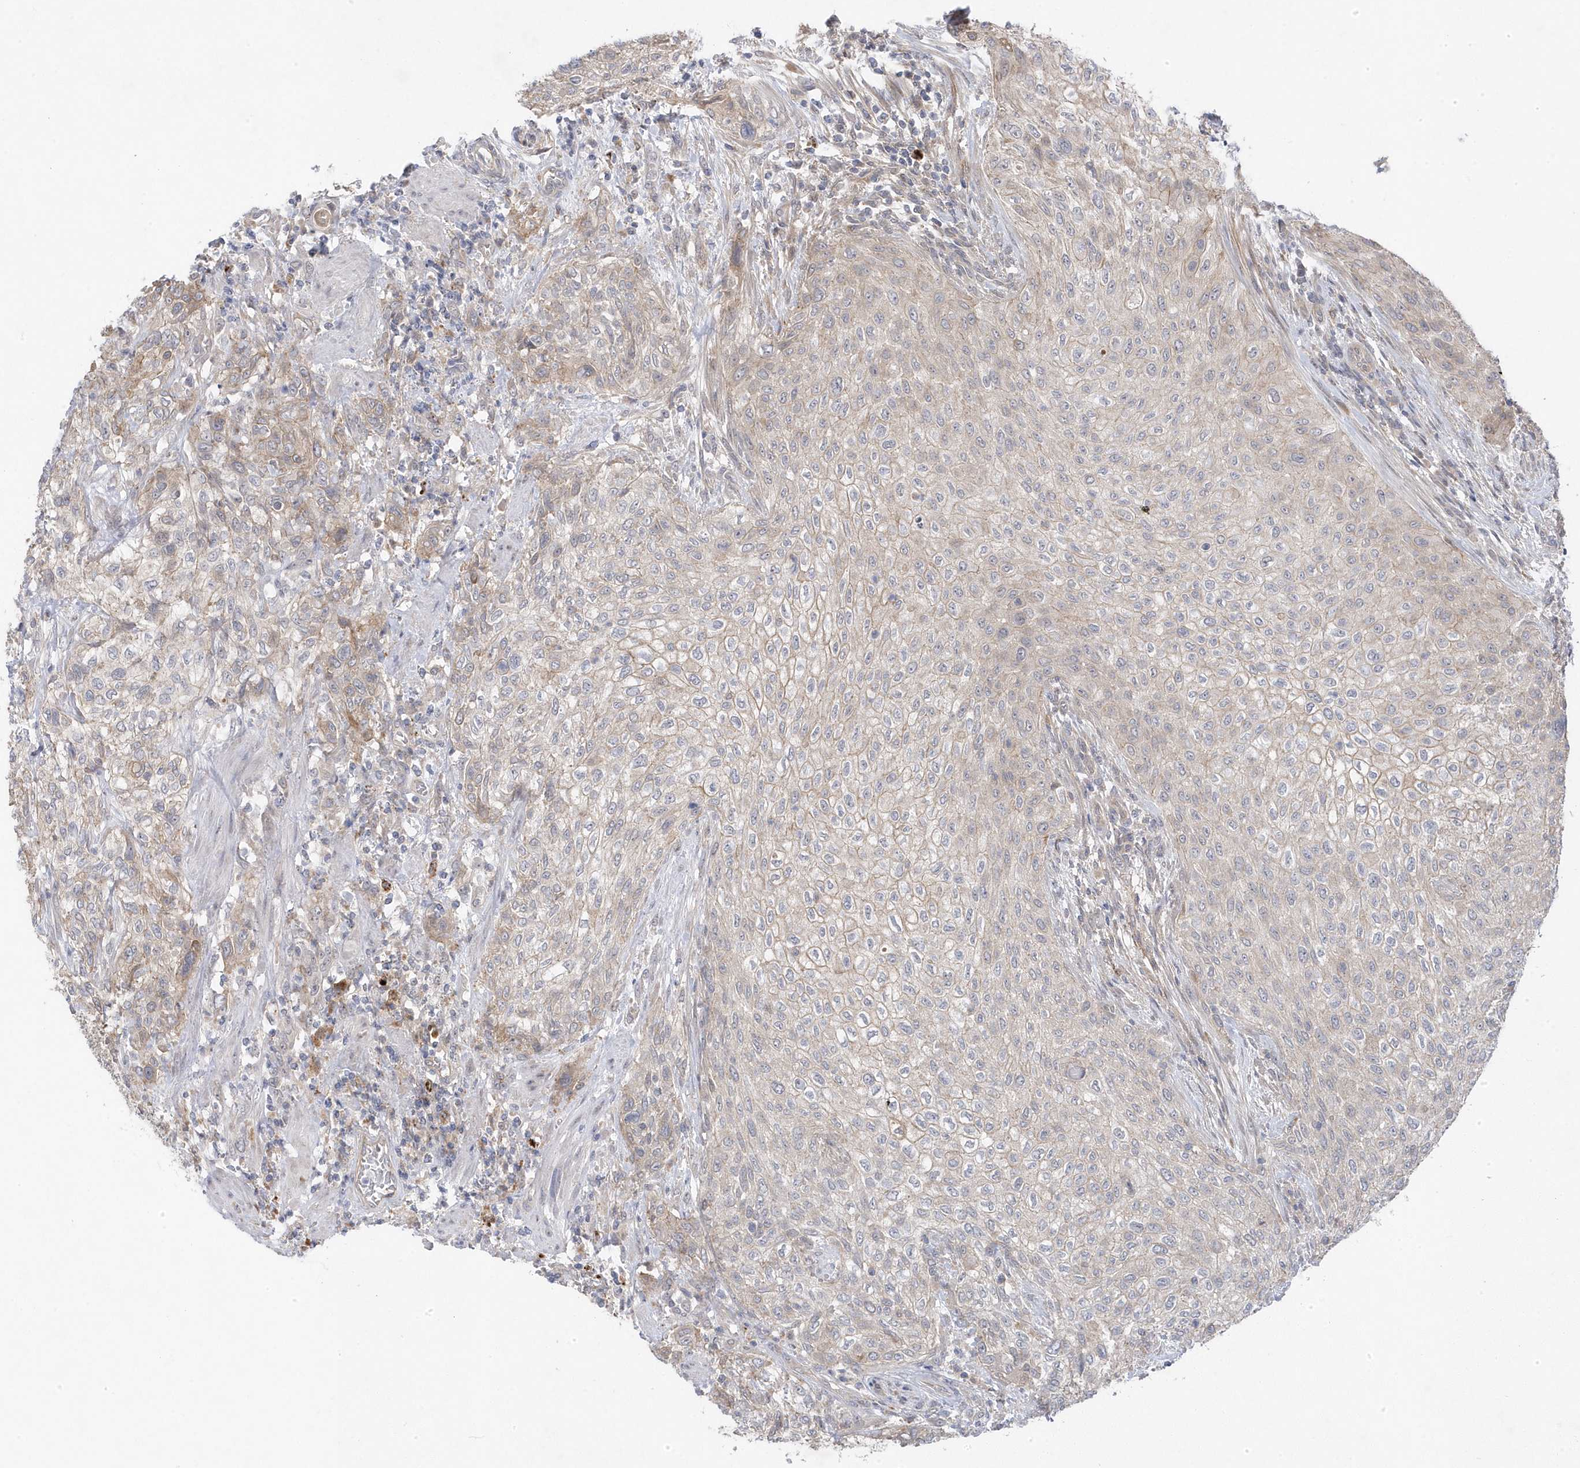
{"staining": {"intensity": "weak", "quantity": "25%-75%", "location": "cytoplasmic/membranous"}, "tissue": "urothelial cancer", "cell_type": "Tumor cells", "image_type": "cancer", "snomed": [{"axis": "morphology", "description": "Urothelial carcinoma, High grade"}, {"axis": "topography", "description": "Urinary bladder"}], "caption": "IHC of urothelial cancer shows low levels of weak cytoplasmic/membranous staining in approximately 25%-75% of tumor cells.", "gene": "ANAPC1", "patient": {"sex": "male", "age": 35}}